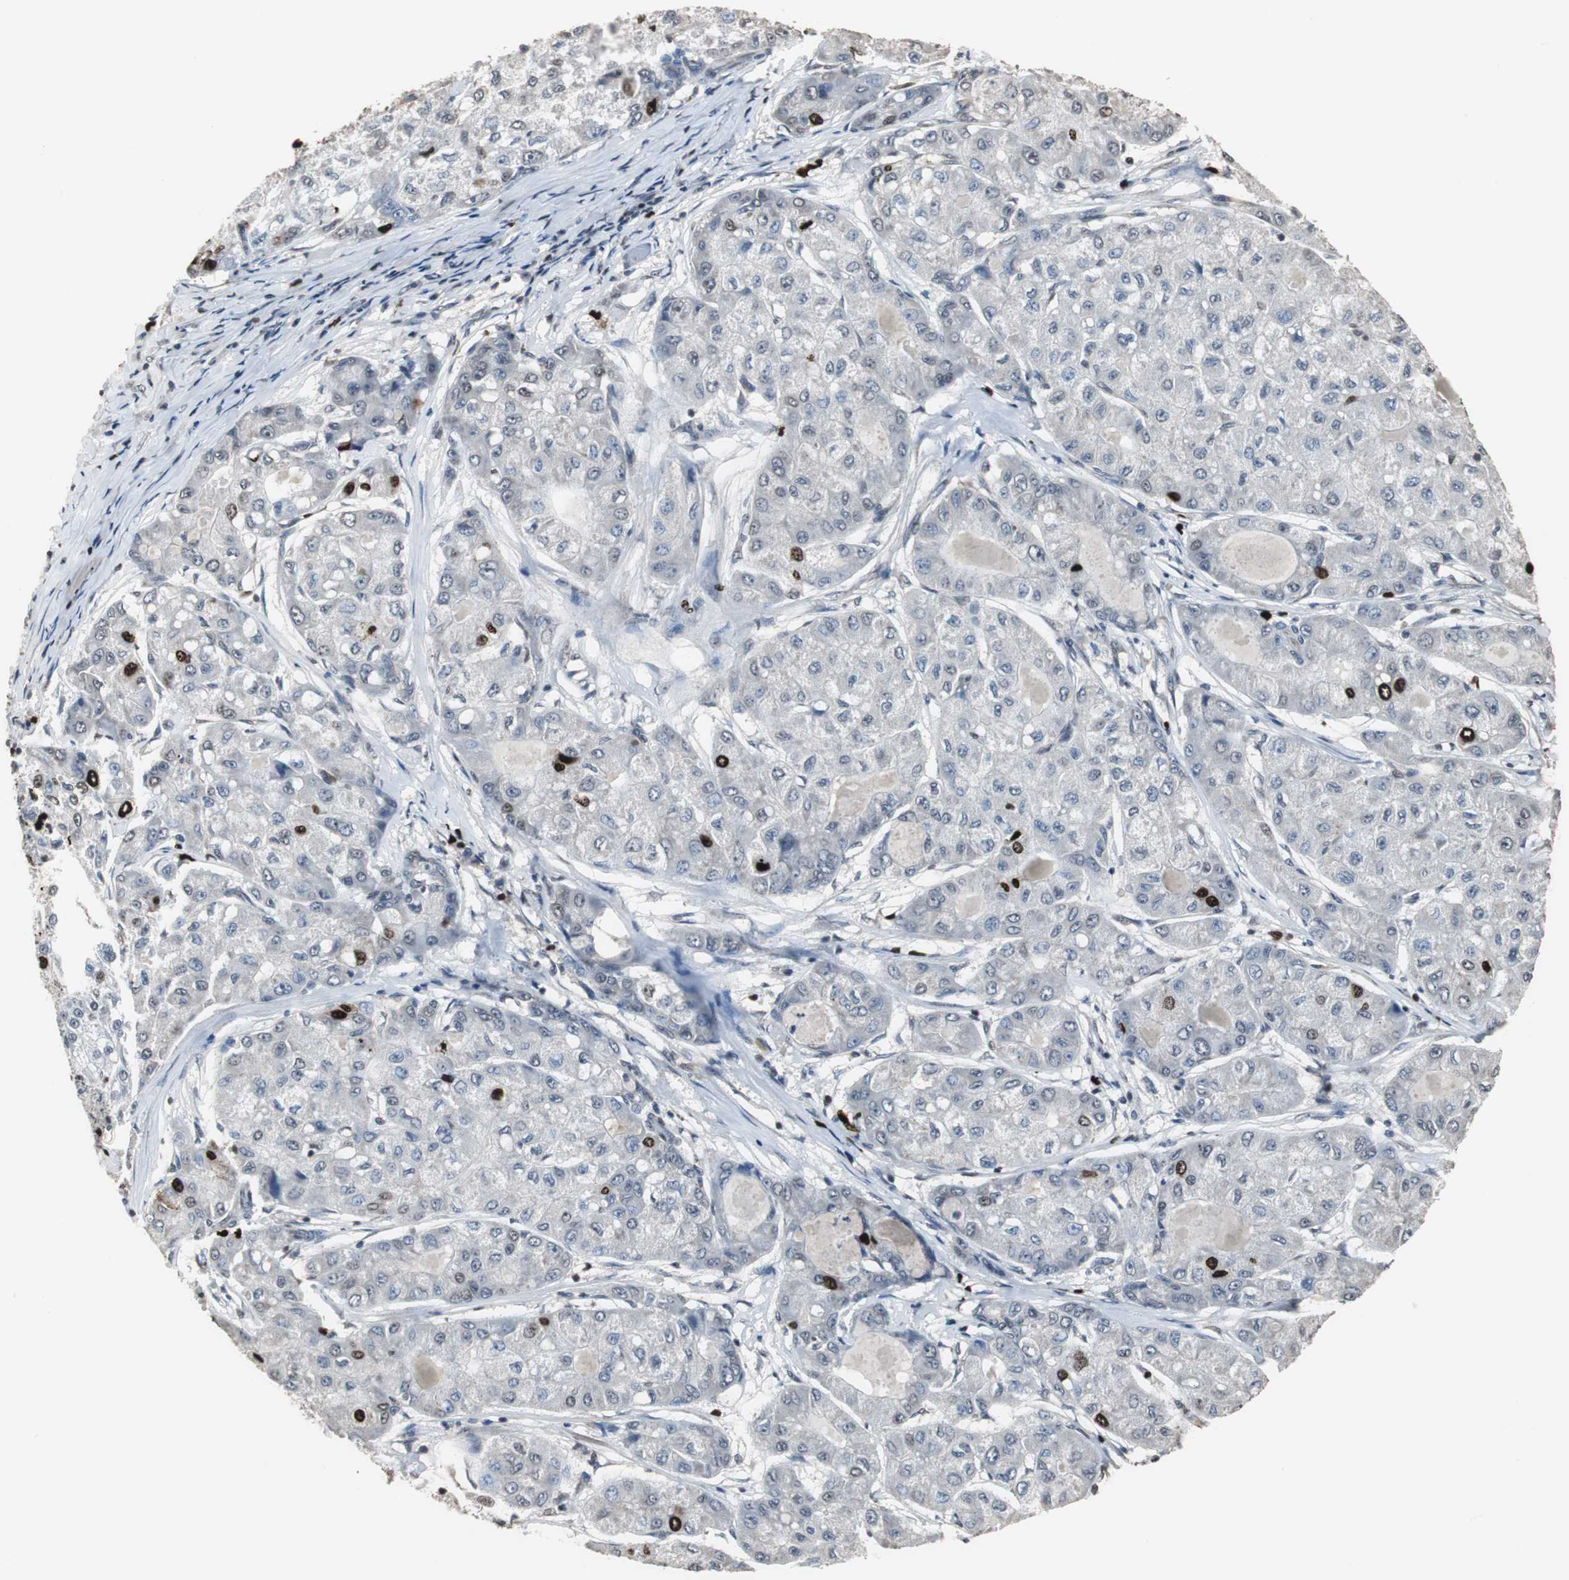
{"staining": {"intensity": "strong", "quantity": "<25%", "location": "nuclear"}, "tissue": "liver cancer", "cell_type": "Tumor cells", "image_type": "cancer", "snomed": [{"axis": "morphology", "description": "Carcinoma, Hepatocellular, NOS"}, {"axis": "topography", "description": "Liver"}], "caption": "Immunohistochemistry micrograph of neoplastic tissue: hepatocellular carcinoma (liver) stained using immunohistochemistry (IHC) displays medium levels of strong protein expression localized specifically in the nuclear of tumor cells, appearing as a nuclear brown color.", "gene": "TOP2A", "patient": {"sex": "male", "age": 80}}